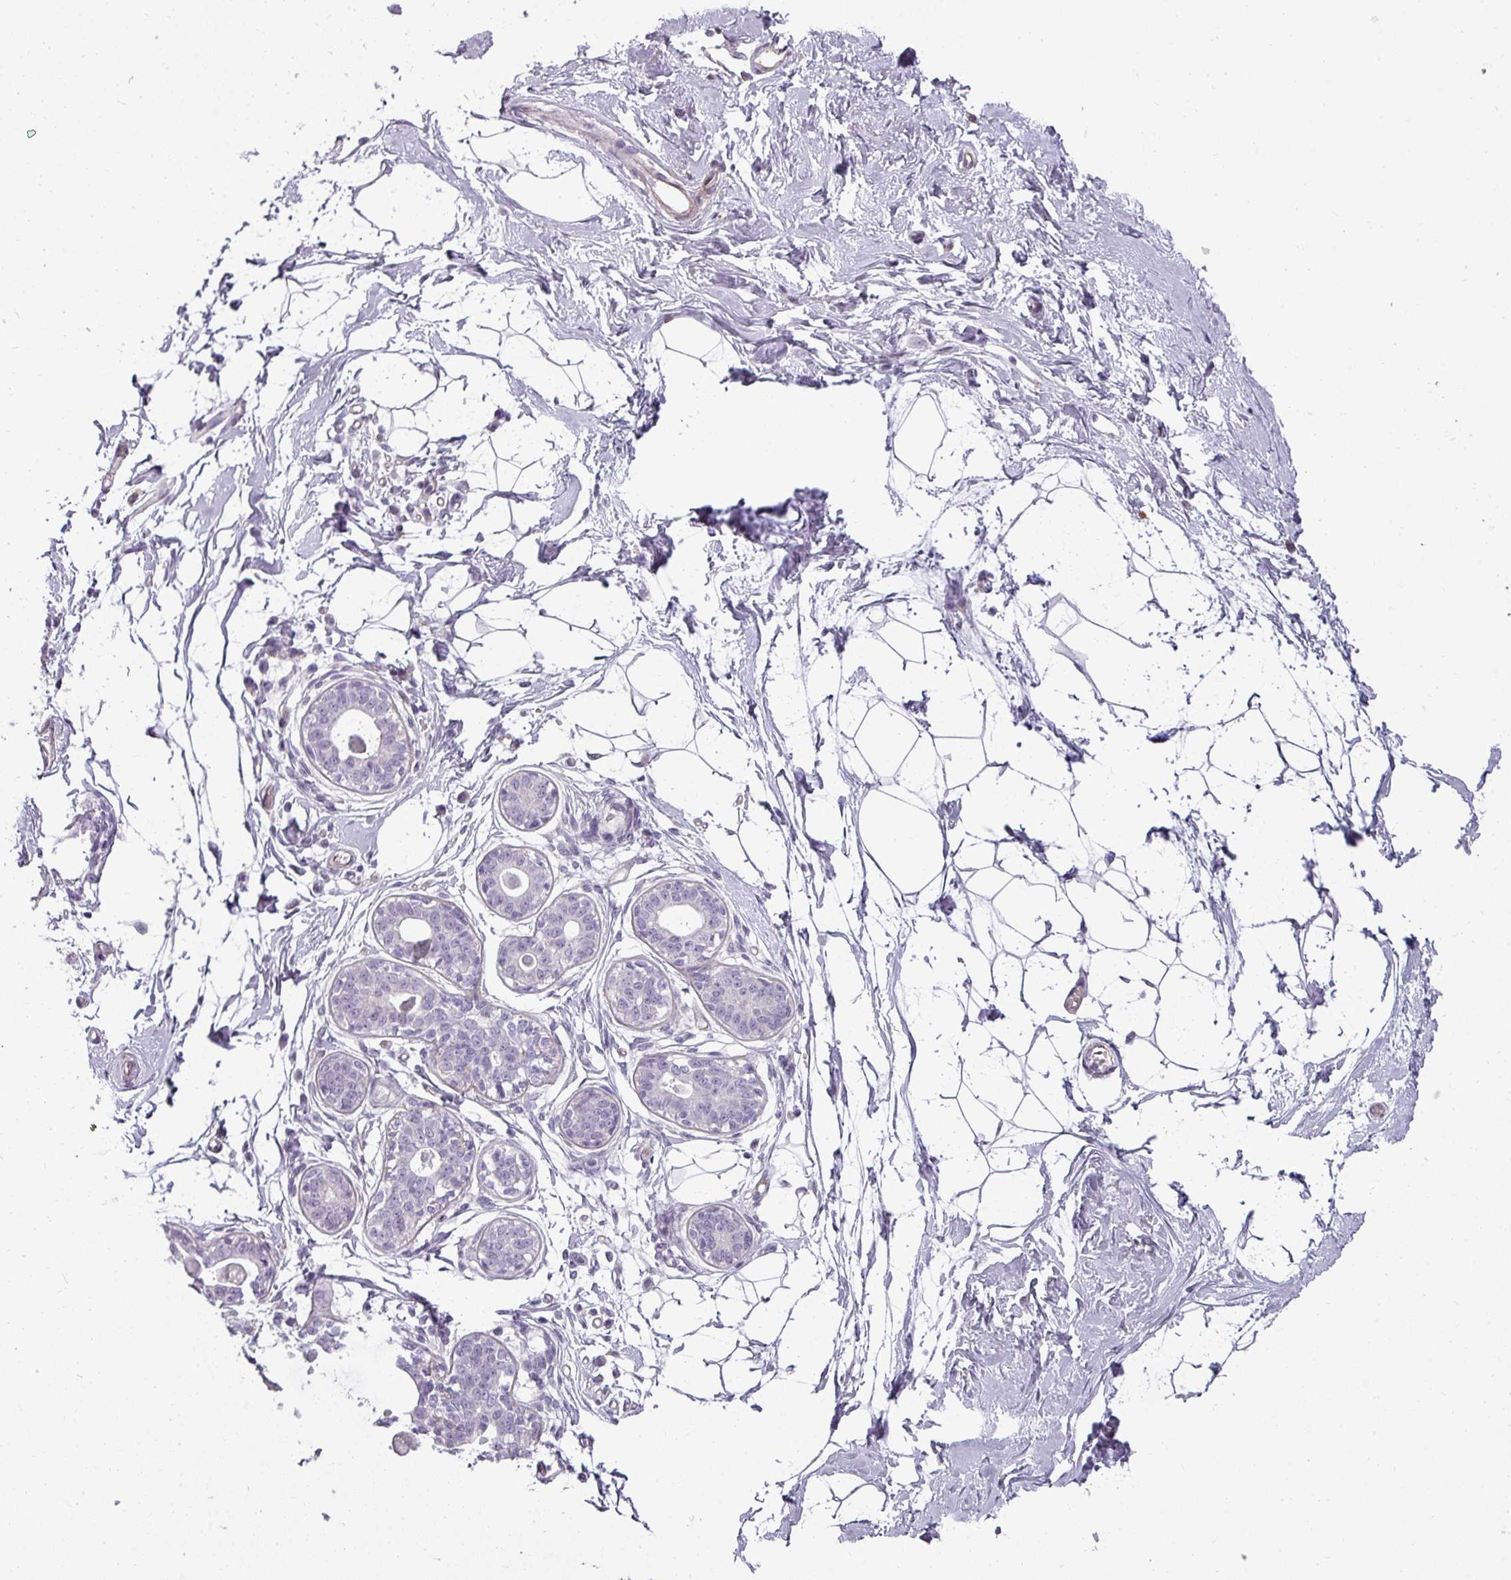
{"staining": {"intensity": "negative", "quantity": "none", "location": "none"}, "tissue": "breast", "cell_type": "Adipocytes", "image_type": "normal", "snomed": [{"axis": "morphology", "description": "Normal tissue, NOS"}, {"axis": "topography", "description": "Breast"}], "caption": "Adipocytes show no significant positivity in unremarkable breast.", "gene": "ASB1", "patient": {"sex": "female", "age": 45}}